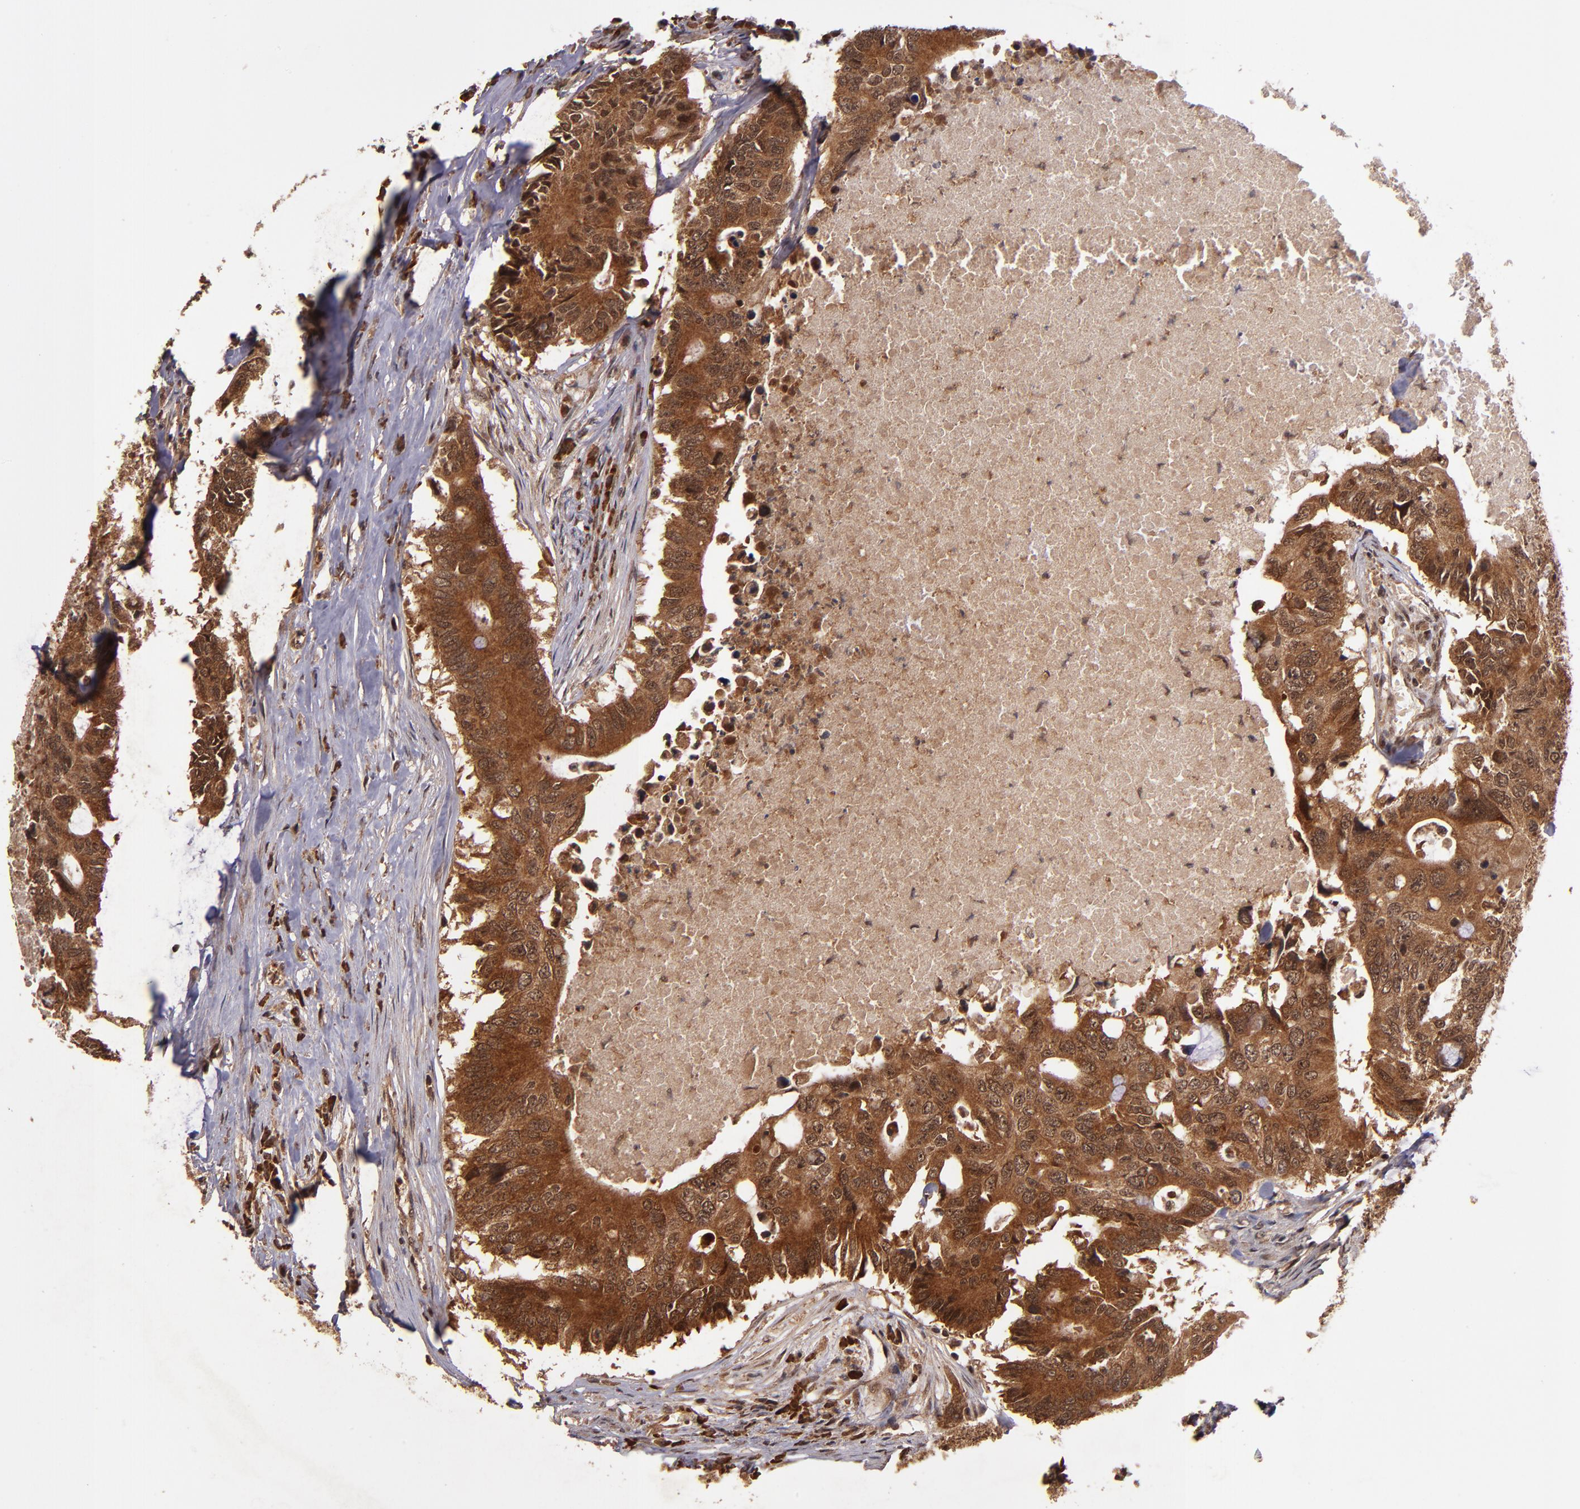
{"staining": {"intensity": "strong", "quantity": ">75%", "location": "cytoplasmic/membranous"}, "tissue": "colorectal cancer", "cell_type": "Tumor cells", "image_type": "cancer", "snomed": [{"axis": "morphology", "description": "Adenocarcinoma, NOS"}, {"axis": "topography", "description": "Colon"}], "caption": "Immunohistochemical staining of human colorectal cancer shows high levels of strong cytoplasmic/membranous staining in about >75% of tumor cells.", "gene": "RIOK3", "patient": {"sex": "male", "age": 71}}